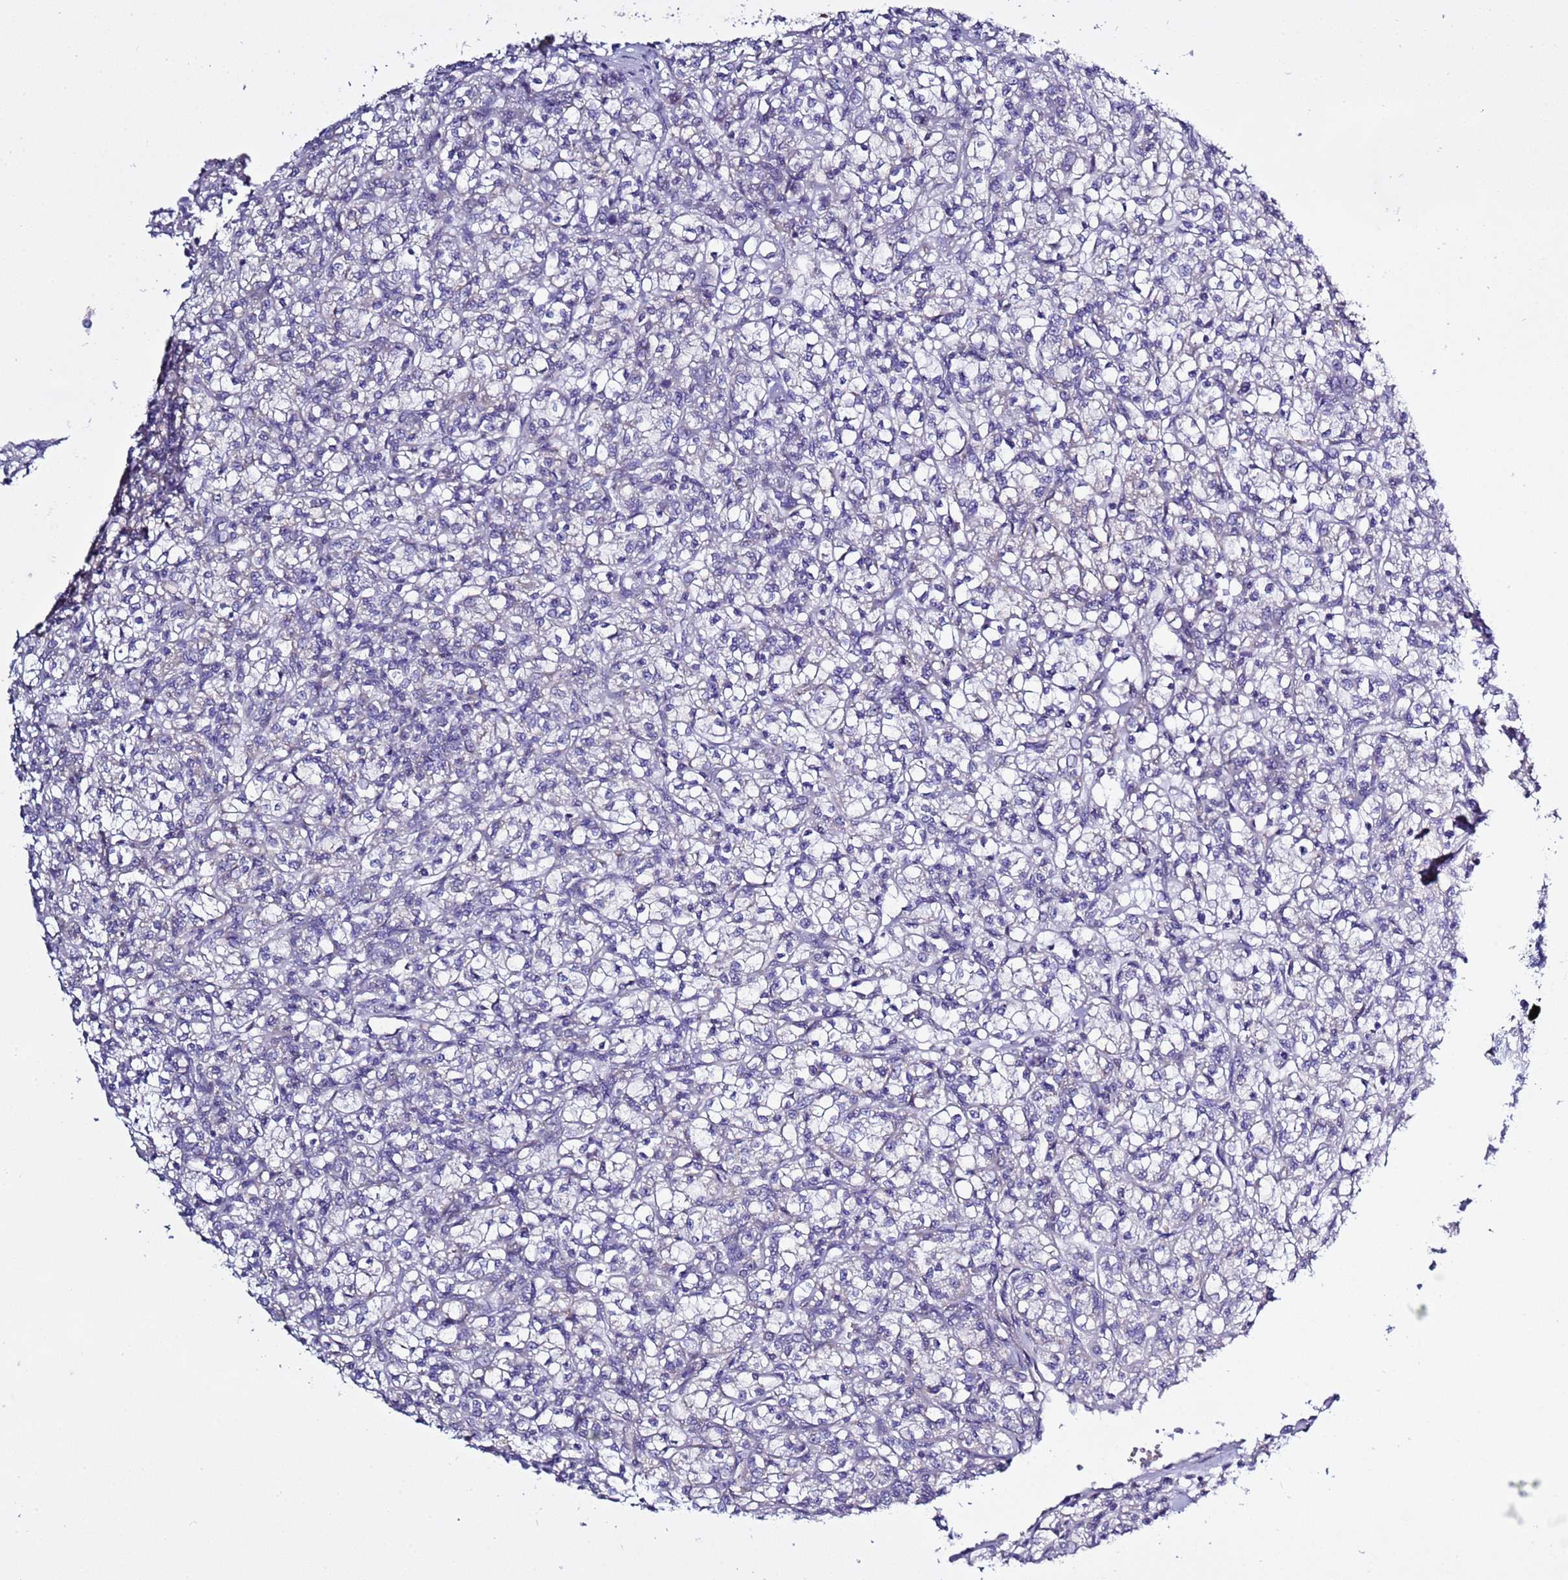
{"staining": {"intensity": "negative", "quantity": "none", "location": "none"}, "tissue": "renal cancer", "cell_type": "Tumor cells", "image_type": "cancer", "snomed": [{"axis": "morphology", "description": "Adenocarcinoma, NOS"}, {"axis": "topography", "description": "Kidney"}], "caption": "Tumor cells show no significant expression in adenocarcinoma (renal).", "gene": "ABHD17B", "patient": {"sex": "female", "age": 59}}